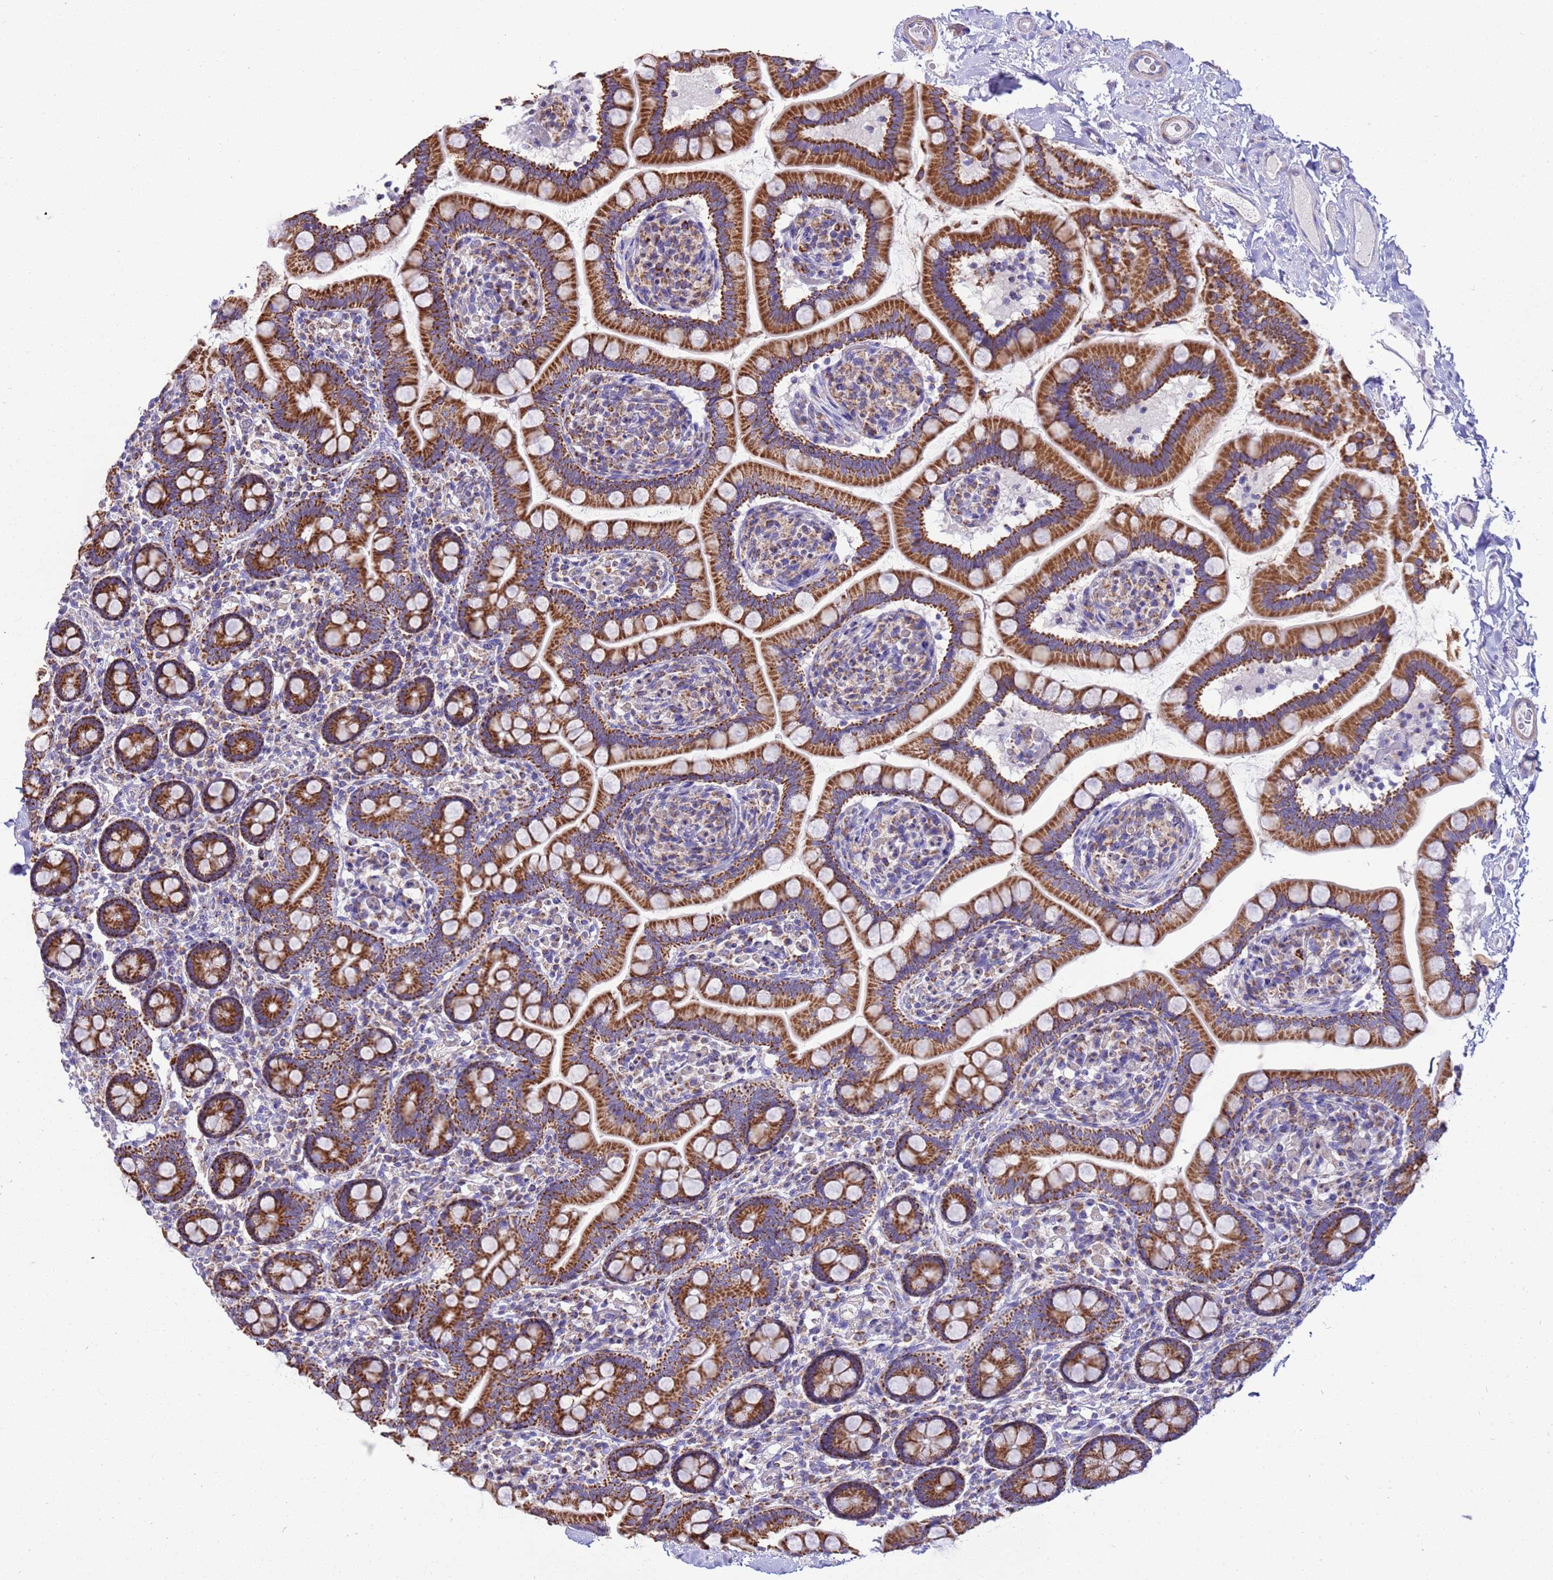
{"staining": {"intensity": "strong", "quantity": ">75%", "location": "cytoplasmic/membranous"}, "tissue": "small intestine", "cell_type": "Glandular cells", "image_type": "normal", "snomed": [{"axis": "morphology", "description": "Normal tissue, NOS"}, {"axis": "topography", "description": "Small intestine"}], "caption": "High-power microscopy captured an immunohistochemistry (IHC) micrograph of unremarkable small intestine, revealing strong cytoplasmic/membranous staining in approximately >75% of glandular cells. The staining was performed using DAB, with brown indicating positive protein expression. Nuclei are stained blue with hematoxylin.", "gene": "RNF165", "patient": {"sex": "female", "age": 64}}